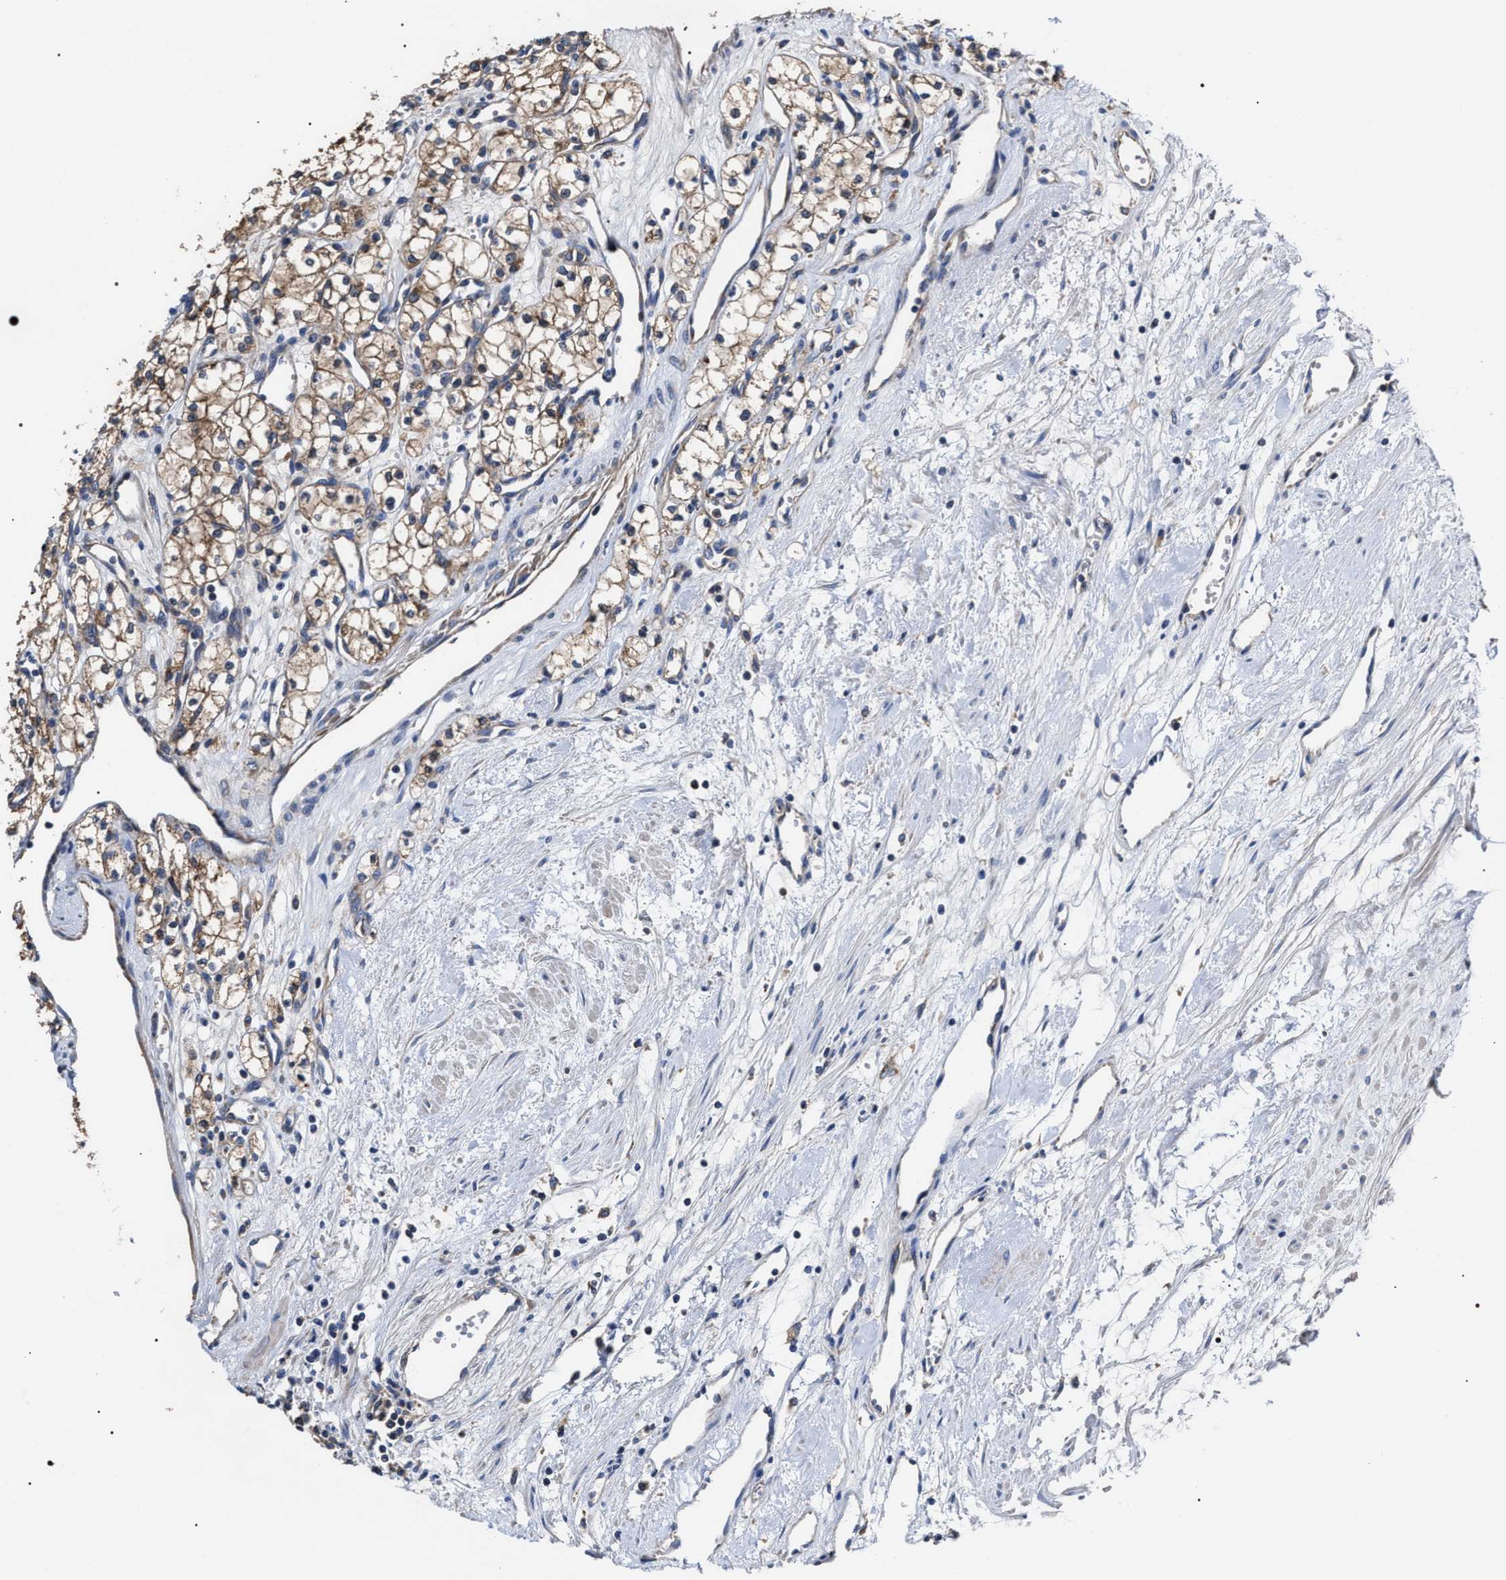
{"staining": {"intensity": "moderate", "quantity": ">75%", "location": "cytoplasmic/membranous"}, "tissue": "renal cancer", "cell_type": "Tumor cells", "image_type": "cancer", "snomed": [{"axis": "morphology", "description": "Adenocarcinoma, NOS"}, {"axis": "topography", "description": "Kidney"}], "caption": "Human adenocarcinoma (renal) stained for a protein (brown) shows moderate cytoplasmic/membranous positive positivity in approximately >75% of tumor cells.", "gene": "MACC1", "patient": {"sex": "male", "age": 59}}